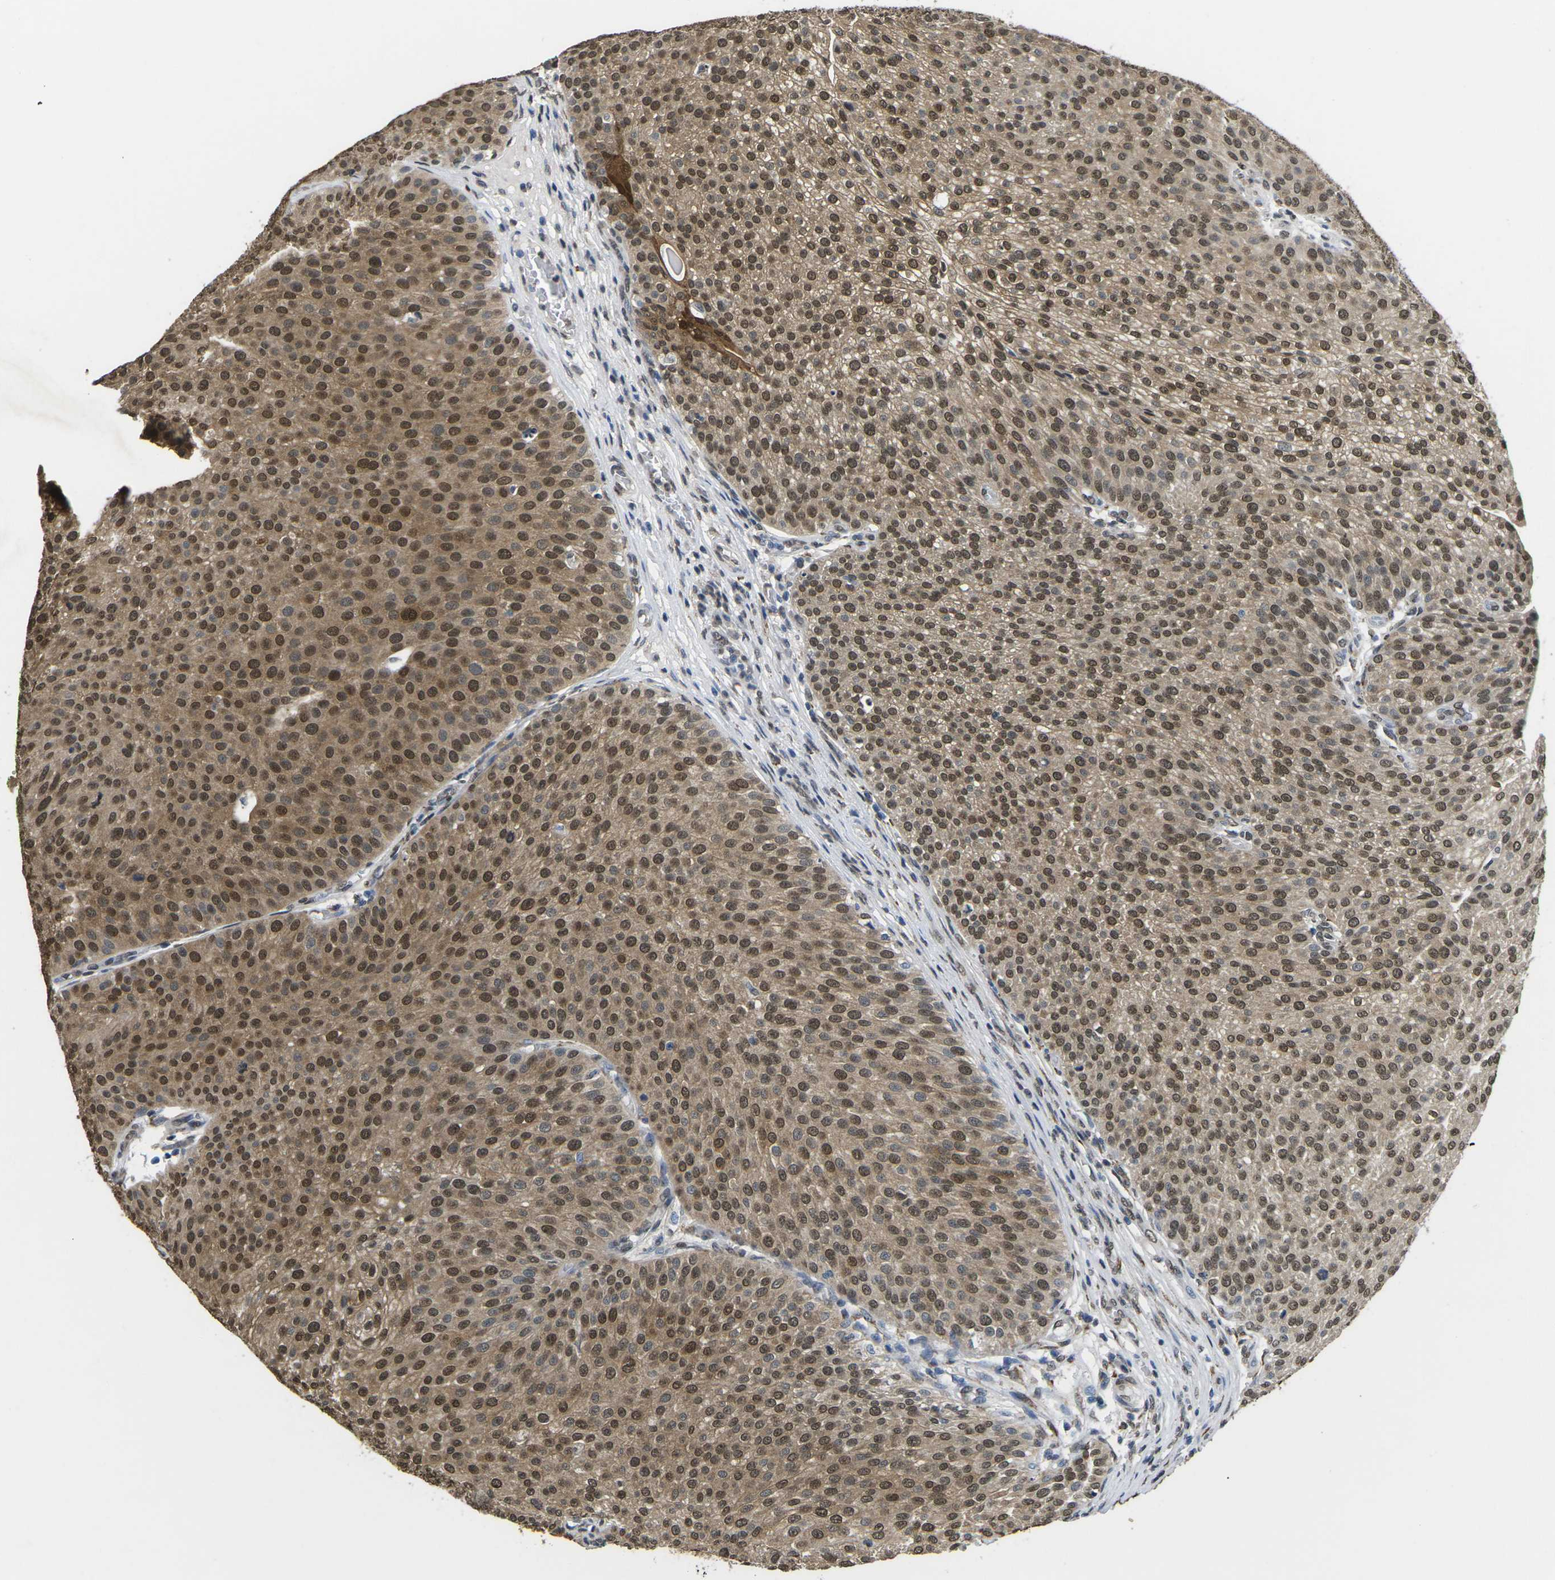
{"staining": {"intensity": "moderate", "quantity": ">75%", "location": "cytoplasmic/membranous,nuclear"}, "tissue": "urothelial cancer", "cell_type": "Tumor cells", "image_type": "cancer", "snomed": [{"axis": "morphology", "description": "Urothelial carcinoma, Low grade"}, {"axis": "topography", "description": "Smooth muscle"}, {"axis": "topography", "description": "Urinary bladder"}], "caption": "Human urothelial cancer stained with a brown dye displays moderate cytoplasmic/membranous and nuclear positive expression in about >75% of tumor cells.", "gene": "SCNN1B", "patient": {"sex": "male", "age": 60}}